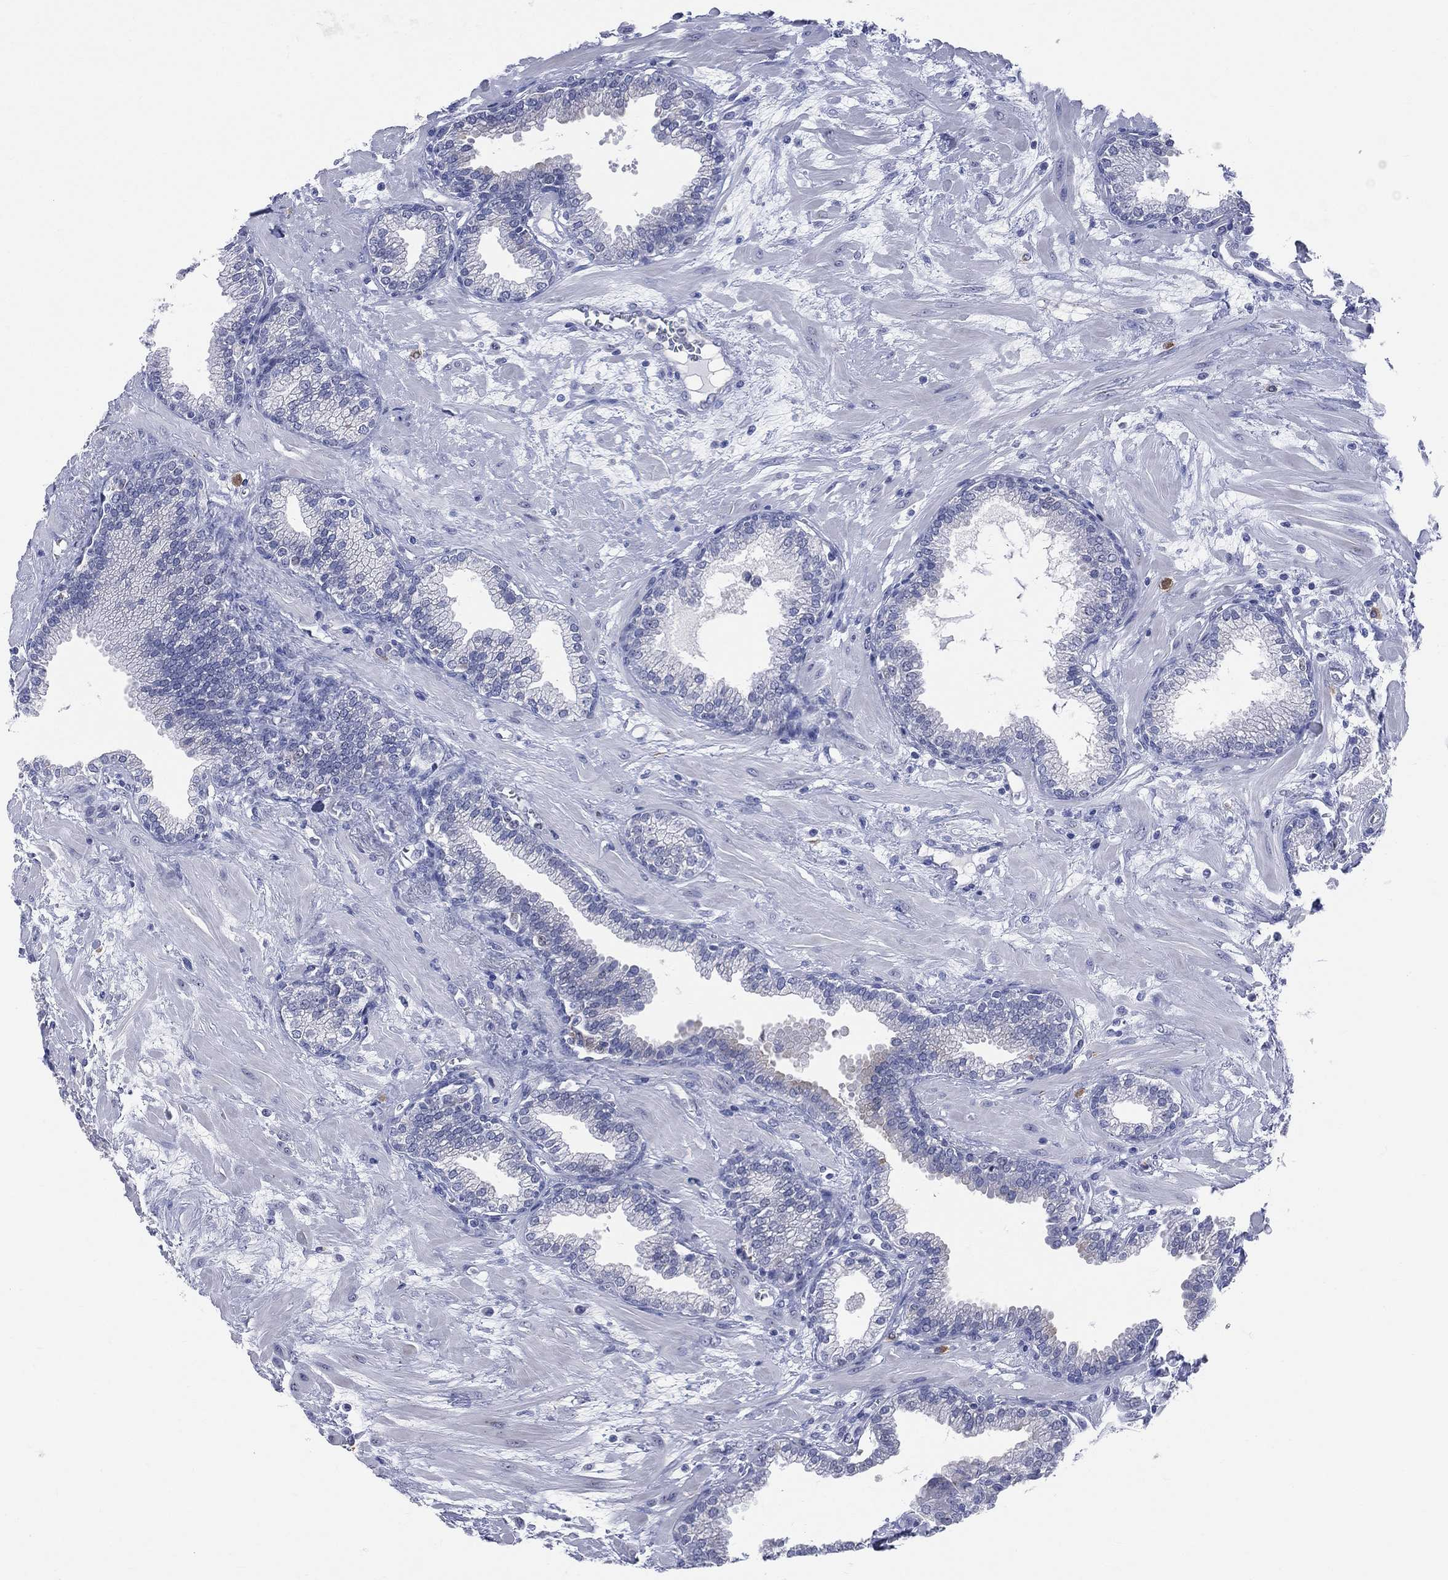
{"staining": {"intensity": "negative", "quantity": "none", "location": "none"}, "tissue": "prostate", "cell_type": "Glandular cells", "image_type": "normal", "snomed": [{"axis": "morphology", "description": "Normal tissue, NOS"}, {"axis": "topography", "description": "Prostate"}], "caption": "Glandular cells are negative for brown protein staining in benign prostate. Nuclei are stained in blue.", "gene": "AKAP3", "patient": {"sex": "male", "age": 64}}